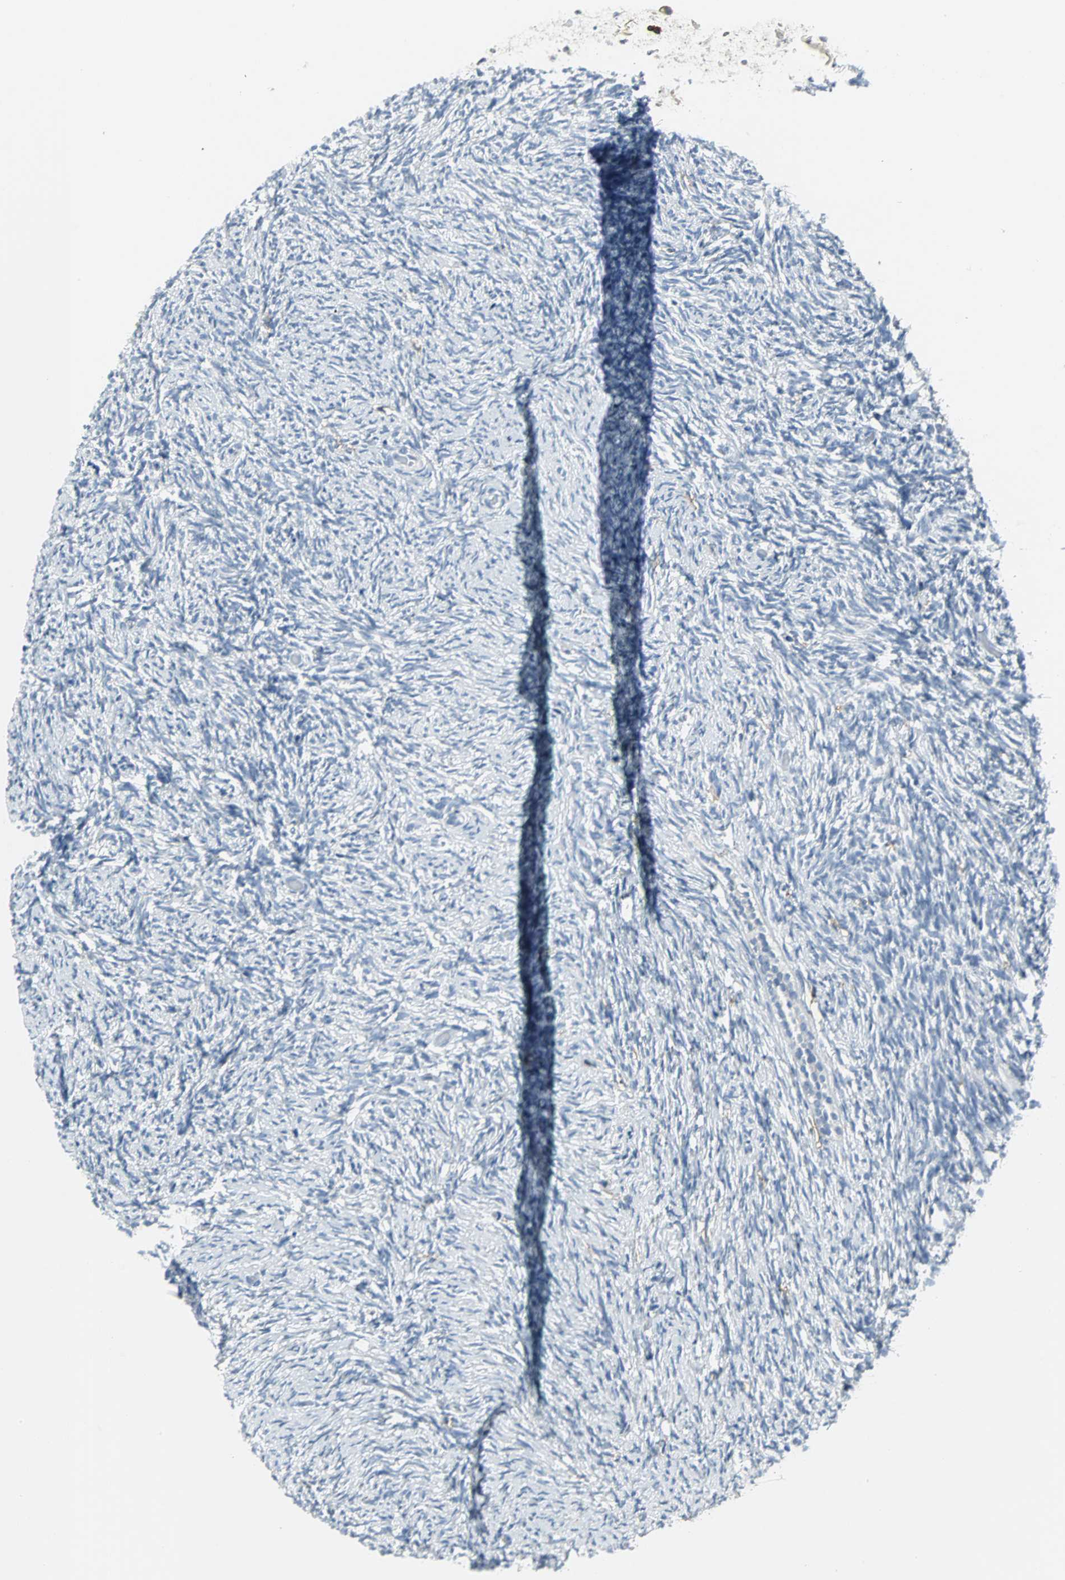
{"staining": {"intensity": "negative", "quantity": "none", "location": "none"}, "tissue": "ovary", "cell_type": "Ovarian stroma cells", "image_type": "normal", "snomed": [{"axis": "morphology", "description": "Normal tissue, NOS"}, {"axis": "topography", "description": "Ovary"}], "caption": "Immunohistochemistry image of normal ovary stained for a protein (brown), which demonstrates no staining in ovarian stroma cells.", "gene": "SLC2A5", "patient": {"sex": "female", "age": 60}}